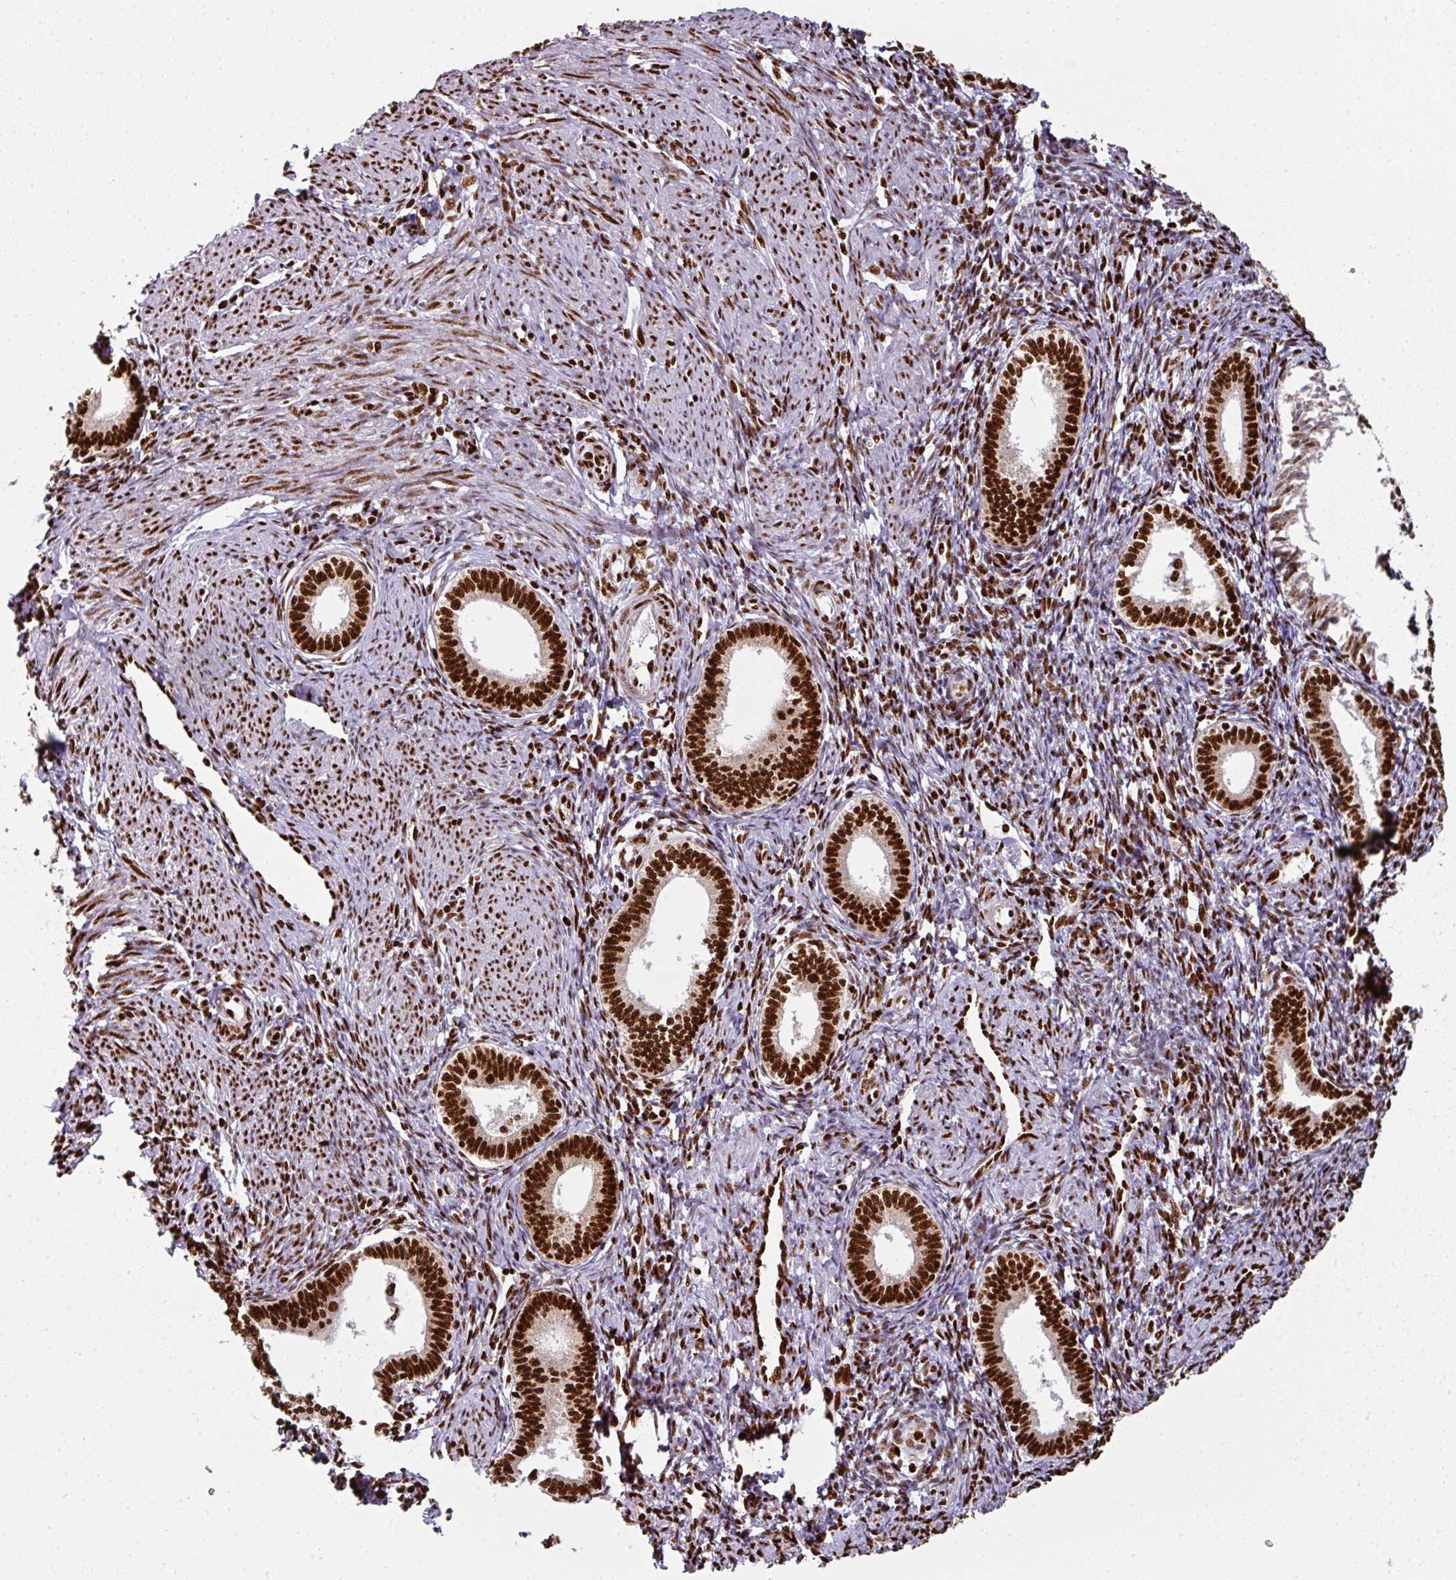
{"staining": {"intensity": "strong", "quantity": ">75%", "location": "nuclear"}, "tissue": "endometrium", "cell_type": "Cells in endometrial stroma", "image_type": "normal", "snomed": [{"axis": "morphology", "description": "Normal tissue, NOS"}, {"axis": "topography", "description": "Endometrium"}], "caption": "Cells in endometrial stroma display high levels of strong nuclear staining in about >75% of cells in normal human endometrium.", "gene": "SIK3", "patient": {"sex": "female", "age": 41}}